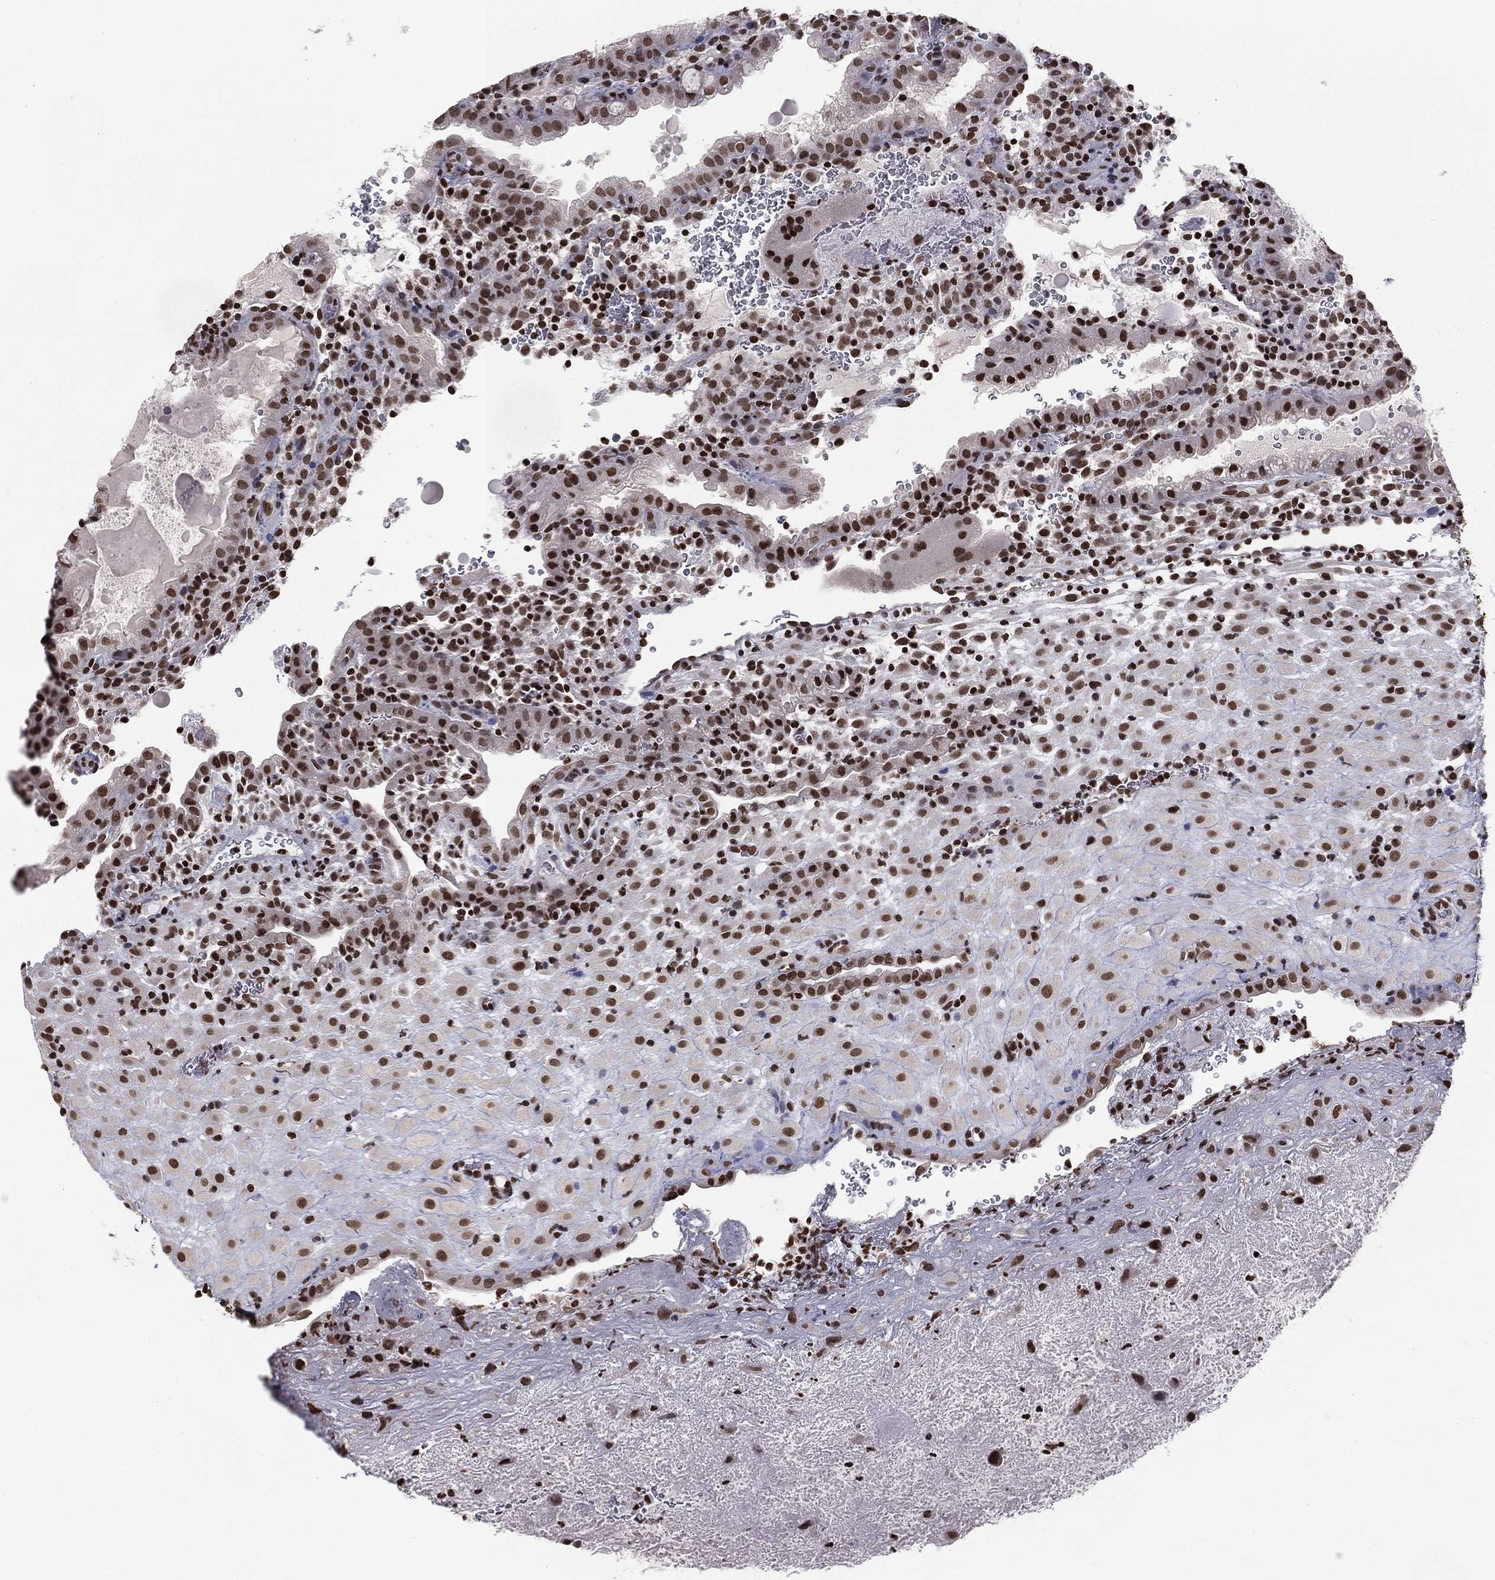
{"staining": {"intensity": "moderate", "quantity": ">75%", "location": "nuclear"}, "tissue": "placenta", "cell_type": "Decidual cells", "image_type": "normal", "snomed": [{"axis": "morphology", "description": "Normal tissue, NOS"}, {"axis": "topography", "description": "Placenta"}], "caption": "Immunohistochemical staining of normal human placenta demonstrates medium levels of moderate nuclear expression in about >75% of decidual cells.", "gene": "RFX7", "patient": {"sex": "female", "age": 19}}